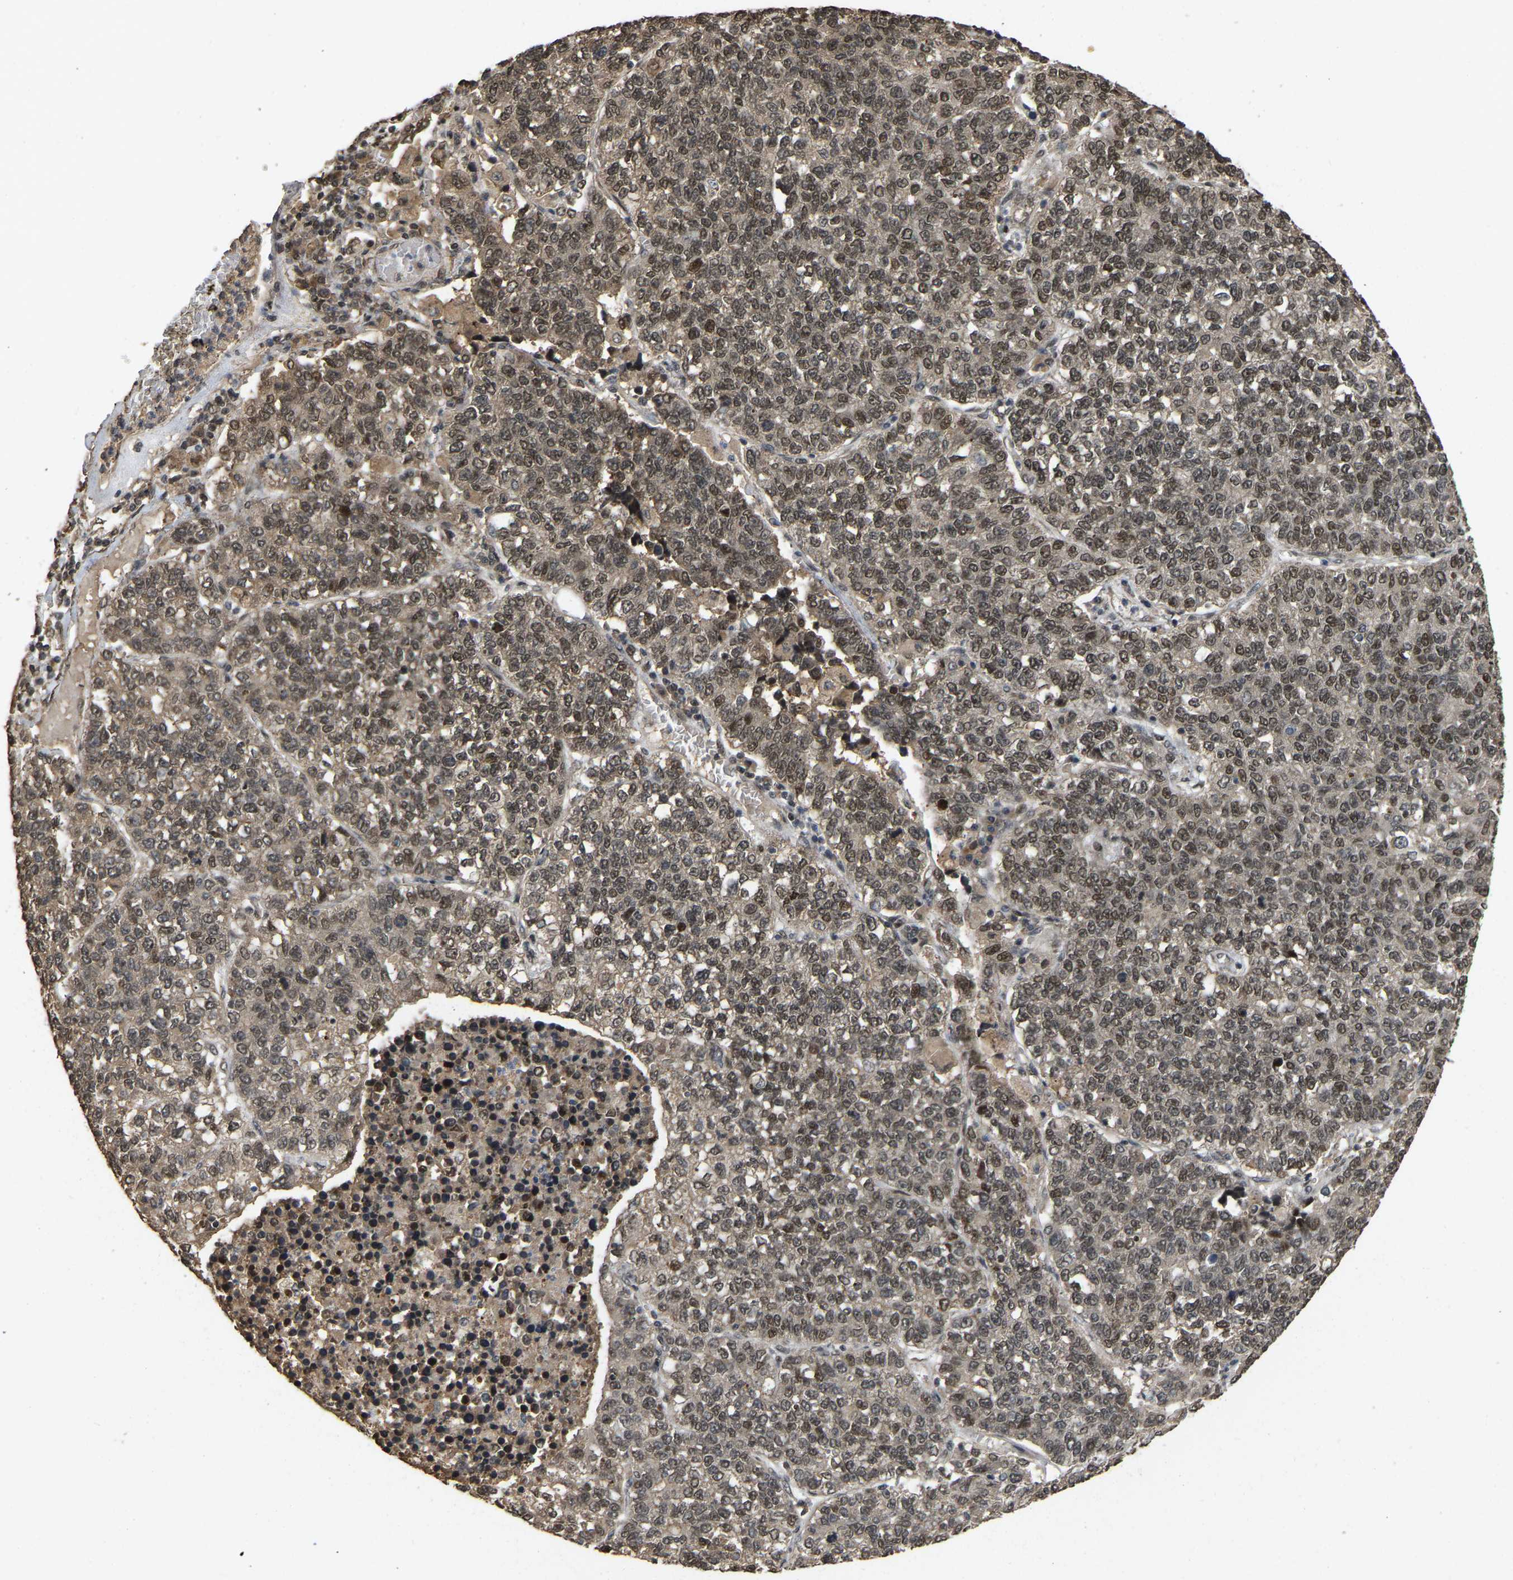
{"staining": {"intensity": "moderate", "quantity": ">75%", "location": "nuclear"}, "tissue": "lung cancer", "cell_type": "Tumor cells", "image_type": "cancer", "snomed": [{"axis": "morphology", "description": "Adenocarcinoma, NOS"}, {"axis": "topography", "description": "Lung"}], "caption": "This image shows immunohistochemistry (IHC) staining of lung cancer (adenocarcinoma), with medium moderate nuclear expression in approximately >75% of tumor cells.", "gene": "ARHGAP23", "patient": {"sex": "male", "age": 49}}